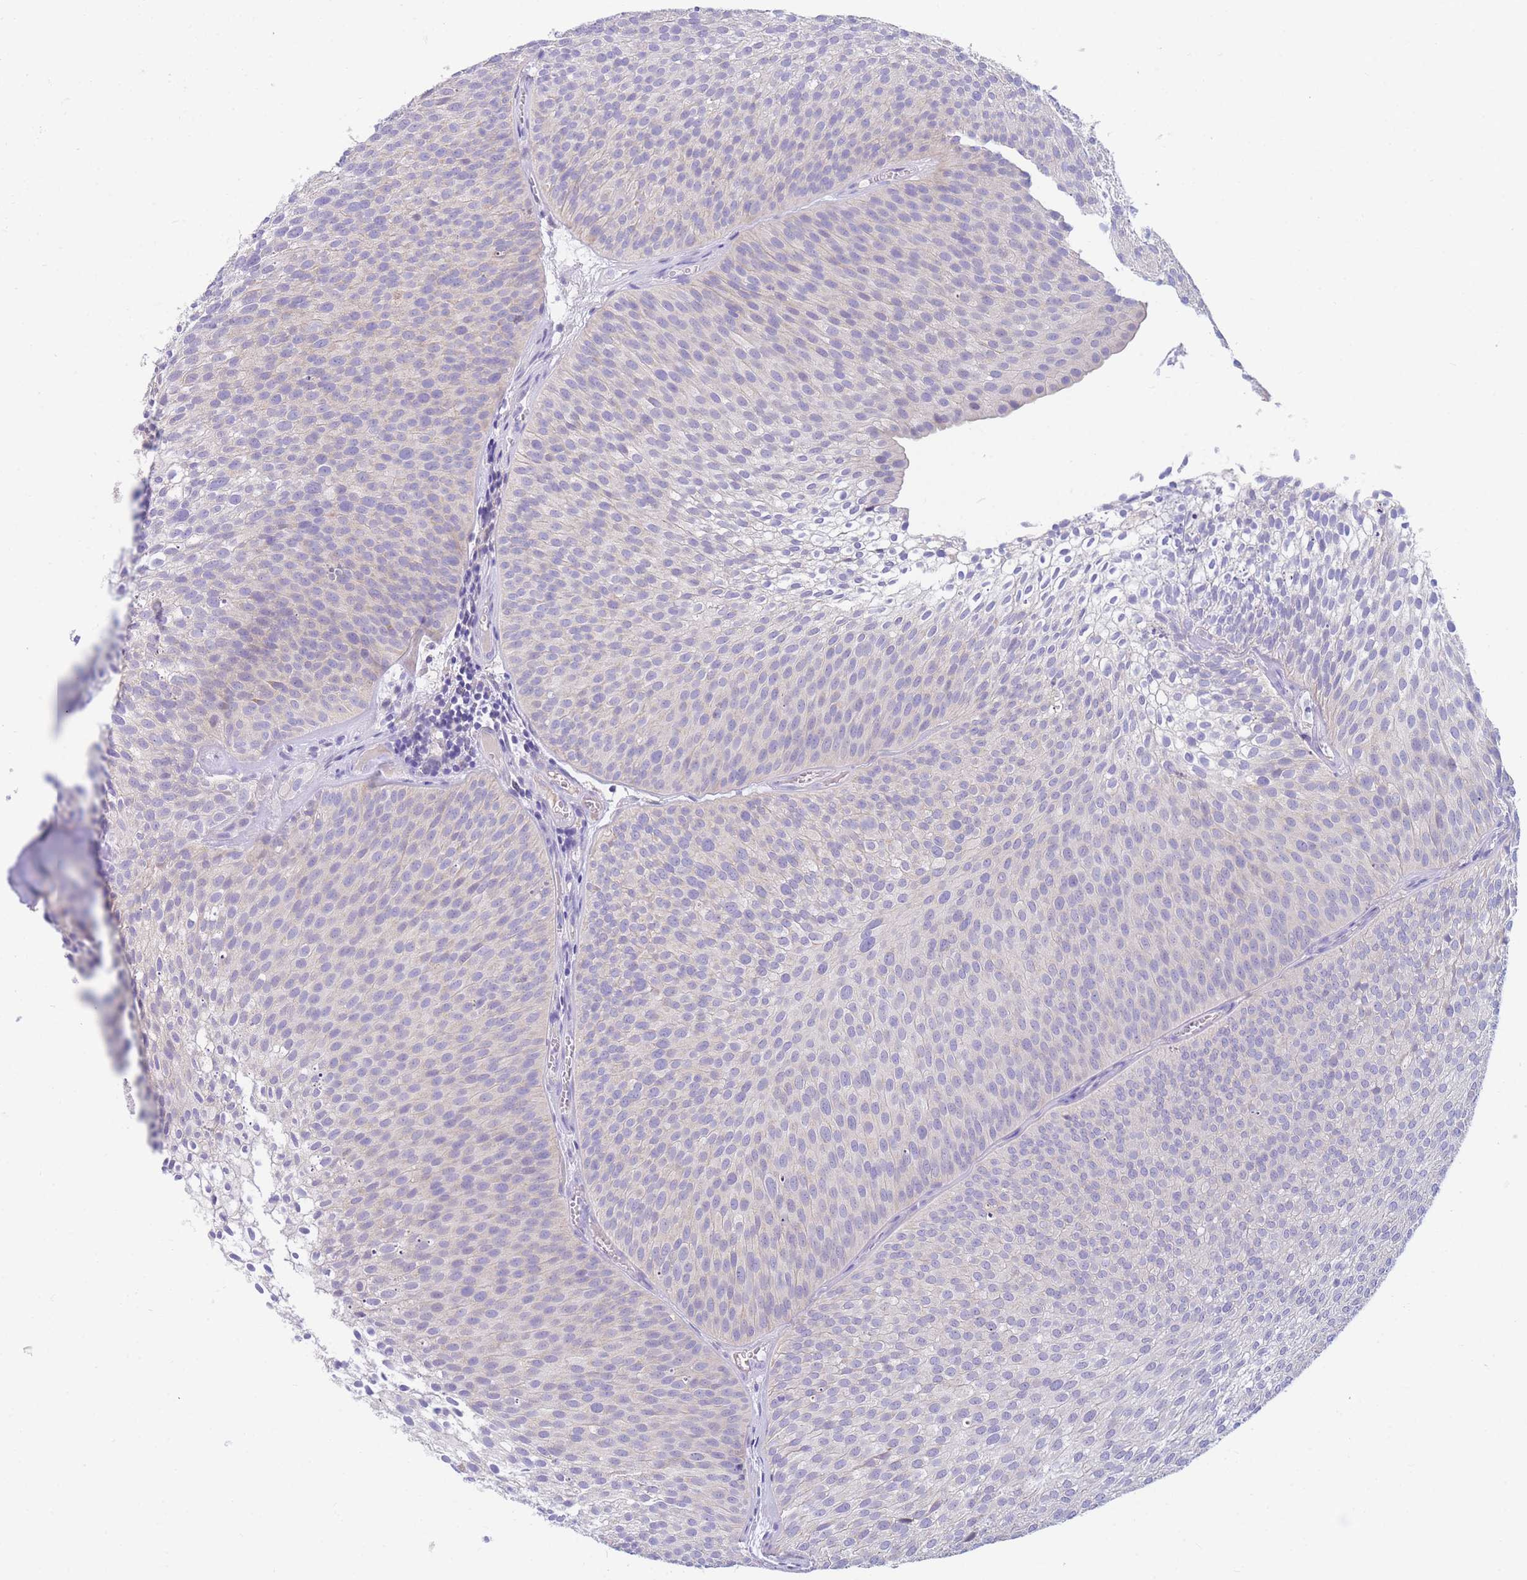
{"staining": {"intensity": "negative", "quantity": "none", "location": "none"}, "tissue": "urothelial cancer", "cell_type": "Tumor cells", "image_type": "cancer", "snomed": [{"axis": "morphology", "description": "Urothelial carcinoma, Low grade"}, {"axis": "topography", "description": "Urinary bladder"}], "caption": "The IHC image has no significant positivity in tumor cells of urothelial cancer tissue.", "gene": "DHRS11", "patient": {"sex": "male", "age": 91}}